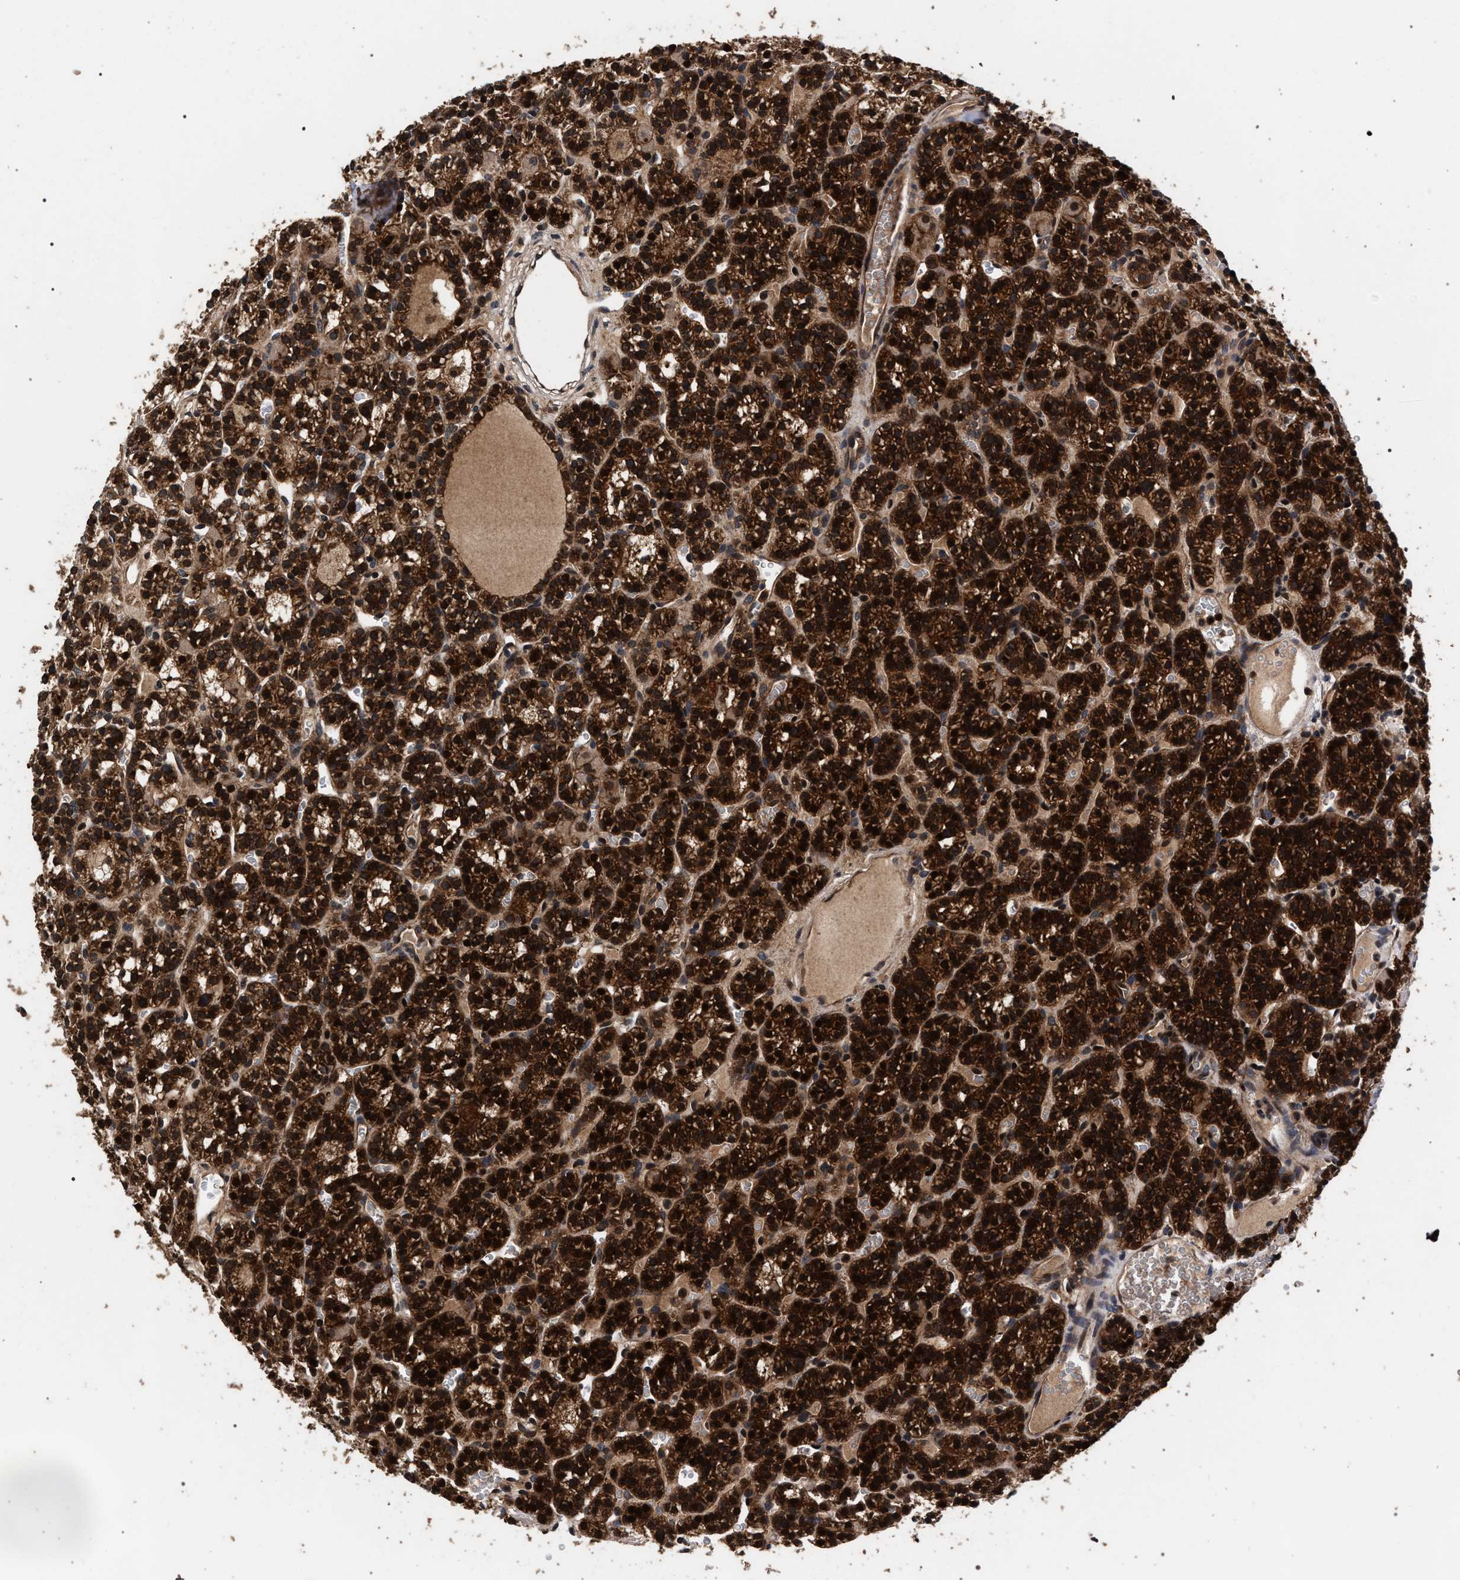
{"staining": {"intensity": "strong", "quantity": ">75%", "location": "cytoplasmic/membranous,nuclear"}, "tissue": "parathyroid gland", "cell_type": "Glandular cells", "image_type": "normal", "snomed": [{"axis": "morphology", "description": "Normal tissue, NOS"}, {"axis": "morphology", "description": "Adenoma, NOS"}, {"axis": "topography", "description": "Parathyroid gland"}], "caption": "Glandular cells exhibit strong cytoplasmic/membranous,nuclear positivity in about >75% of cells in normal parathyroid gland. Immunohistochemistry (ihc) stains the protein of interest in brown and the nuclei are stained blue.", "gene": "ACOX1", "patient": {"sex": "female", "age": 58}}